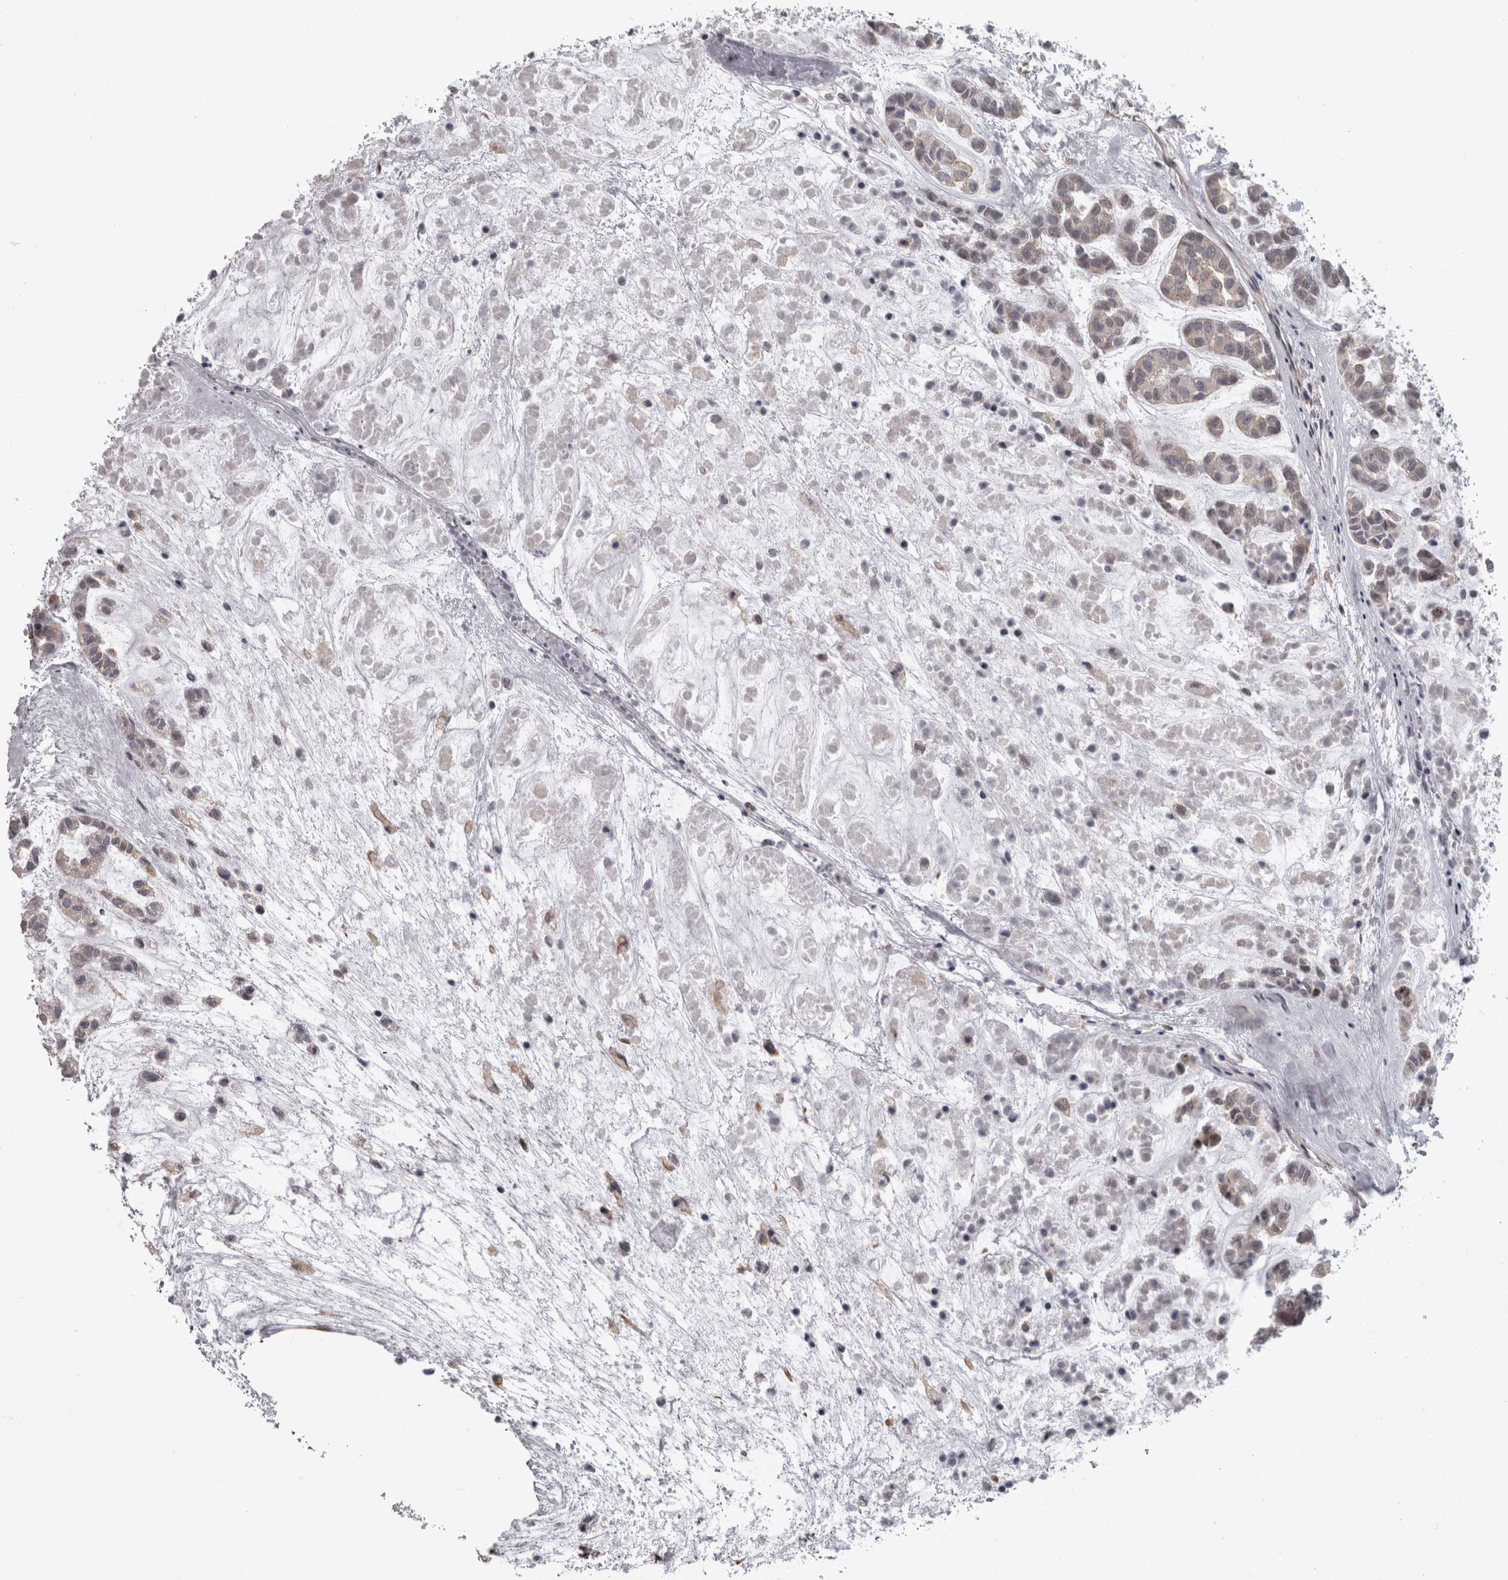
{"staining": {"intensity": "weak", "quantity": ">75%", "location": "cytoplasmic/membranous"}, "tissue": "head and neck cancer", "cell_type": "Tumor cells", "image_type": "cancer", "snomed": [{"axis": "morphology", "description": "Adenocarcinoma, NOS"}, {"axis": "morphology", "description": "Adenoma, NOS"}, {"axis": "topography", "description": "Head-Neck"}], "caption": "A histopathology image of human head and neck cancer stained for a protein demonstrates weak cytoplasmic/membranous brown staining in tumor cells.", "gene": "PPP1R12B", "patient": {"sex": "female", "age": 55}}